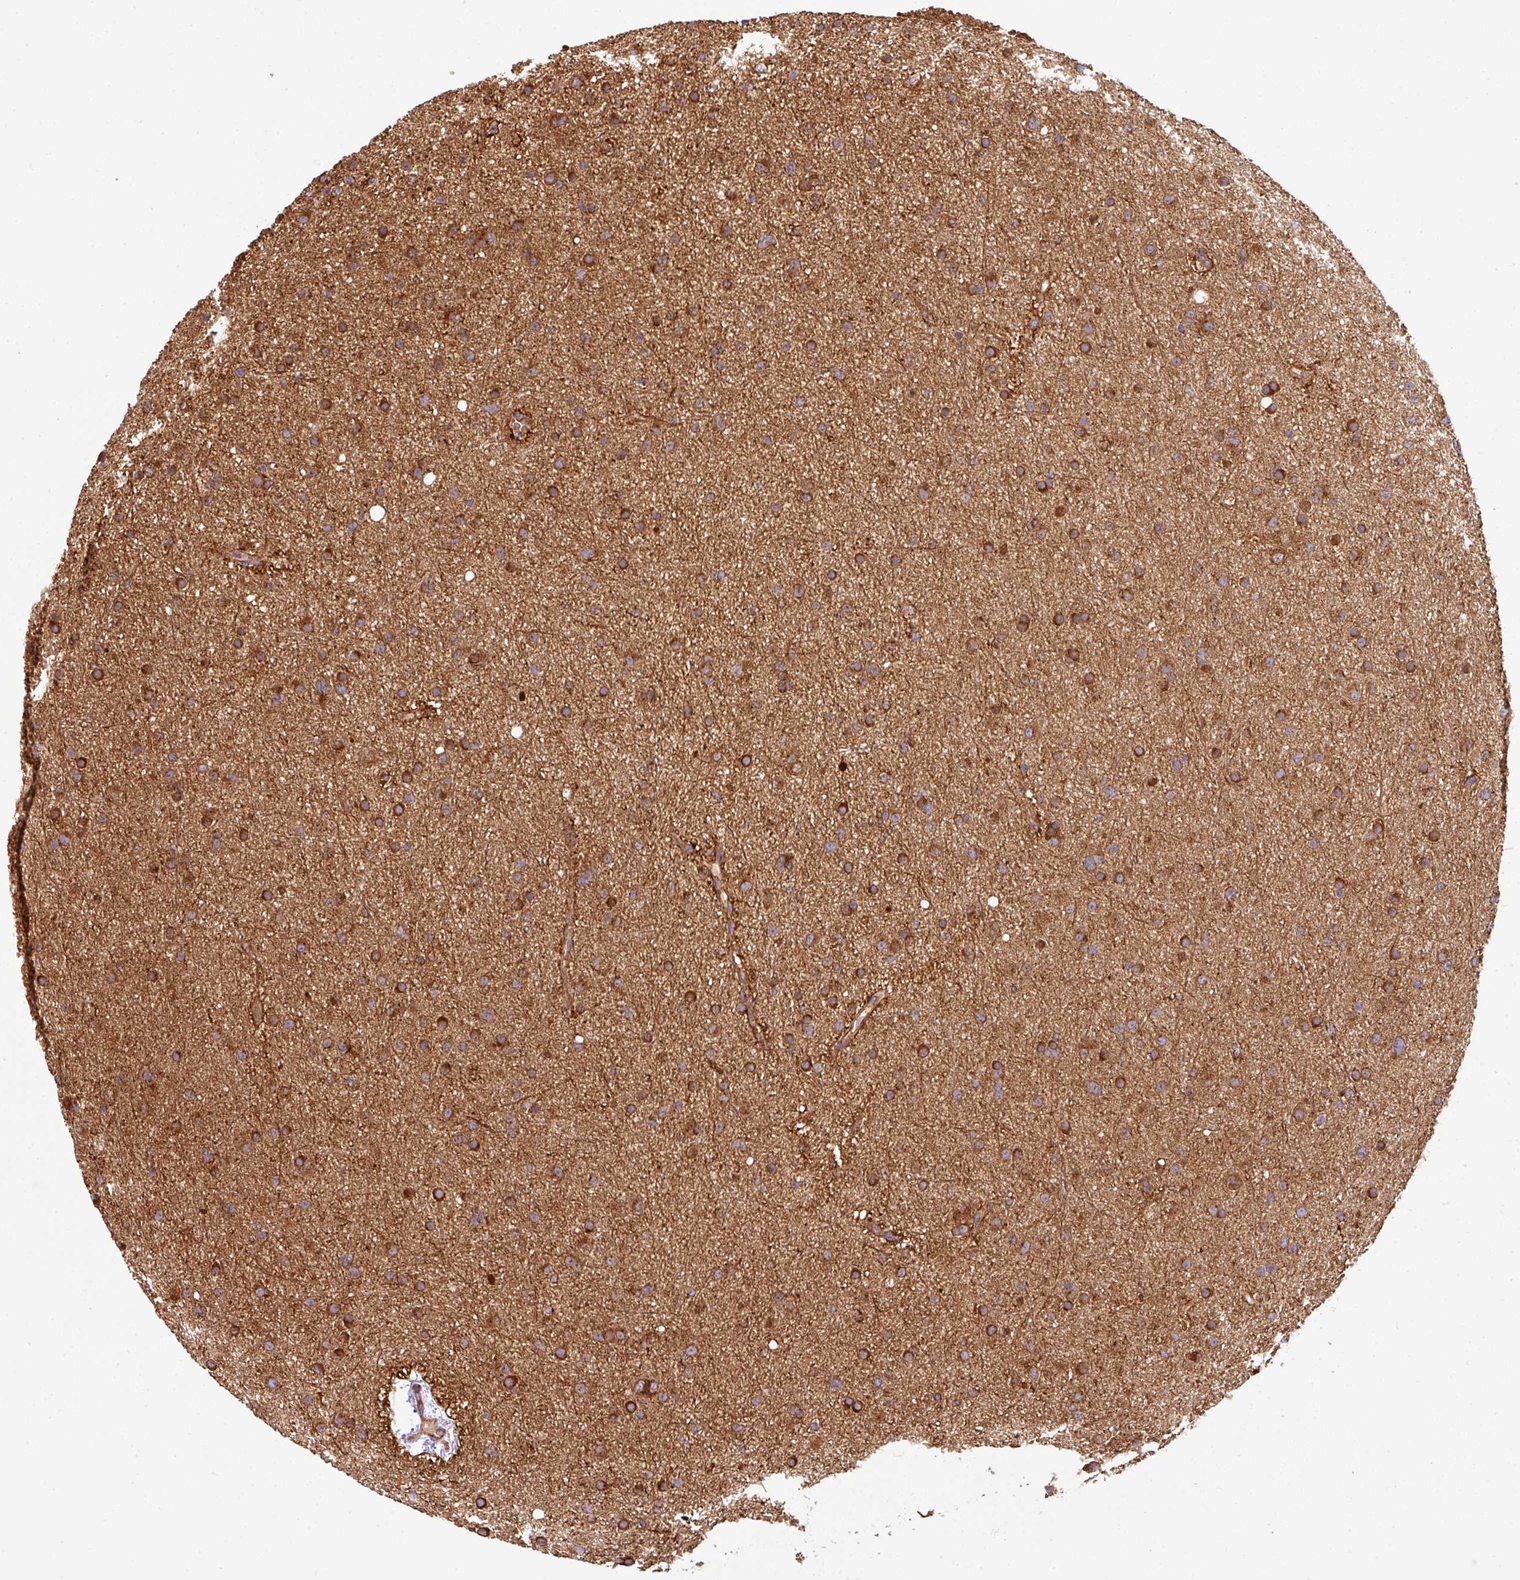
{"staining": {"intensity": "strong", "quantity": ">75%", "location": "cytoplasmic/membranous"}, "tissue": "glioma", "cell_type": "Tumor cells", "image_type": "cancer", "snomed": [{"axis": "morphology", "description": "Glioma, malignant, Low grade"}, {"axis": "topography", "description": "Cerebral cortex"}], "caption": "Protein staining by IHC displays strong cytoplasmic/membranous expression in about >75% of tumor cells in malignant low-grade glioma.", "gene": "PRELID3B", "patient": {"sex": "female", "age": 39}}